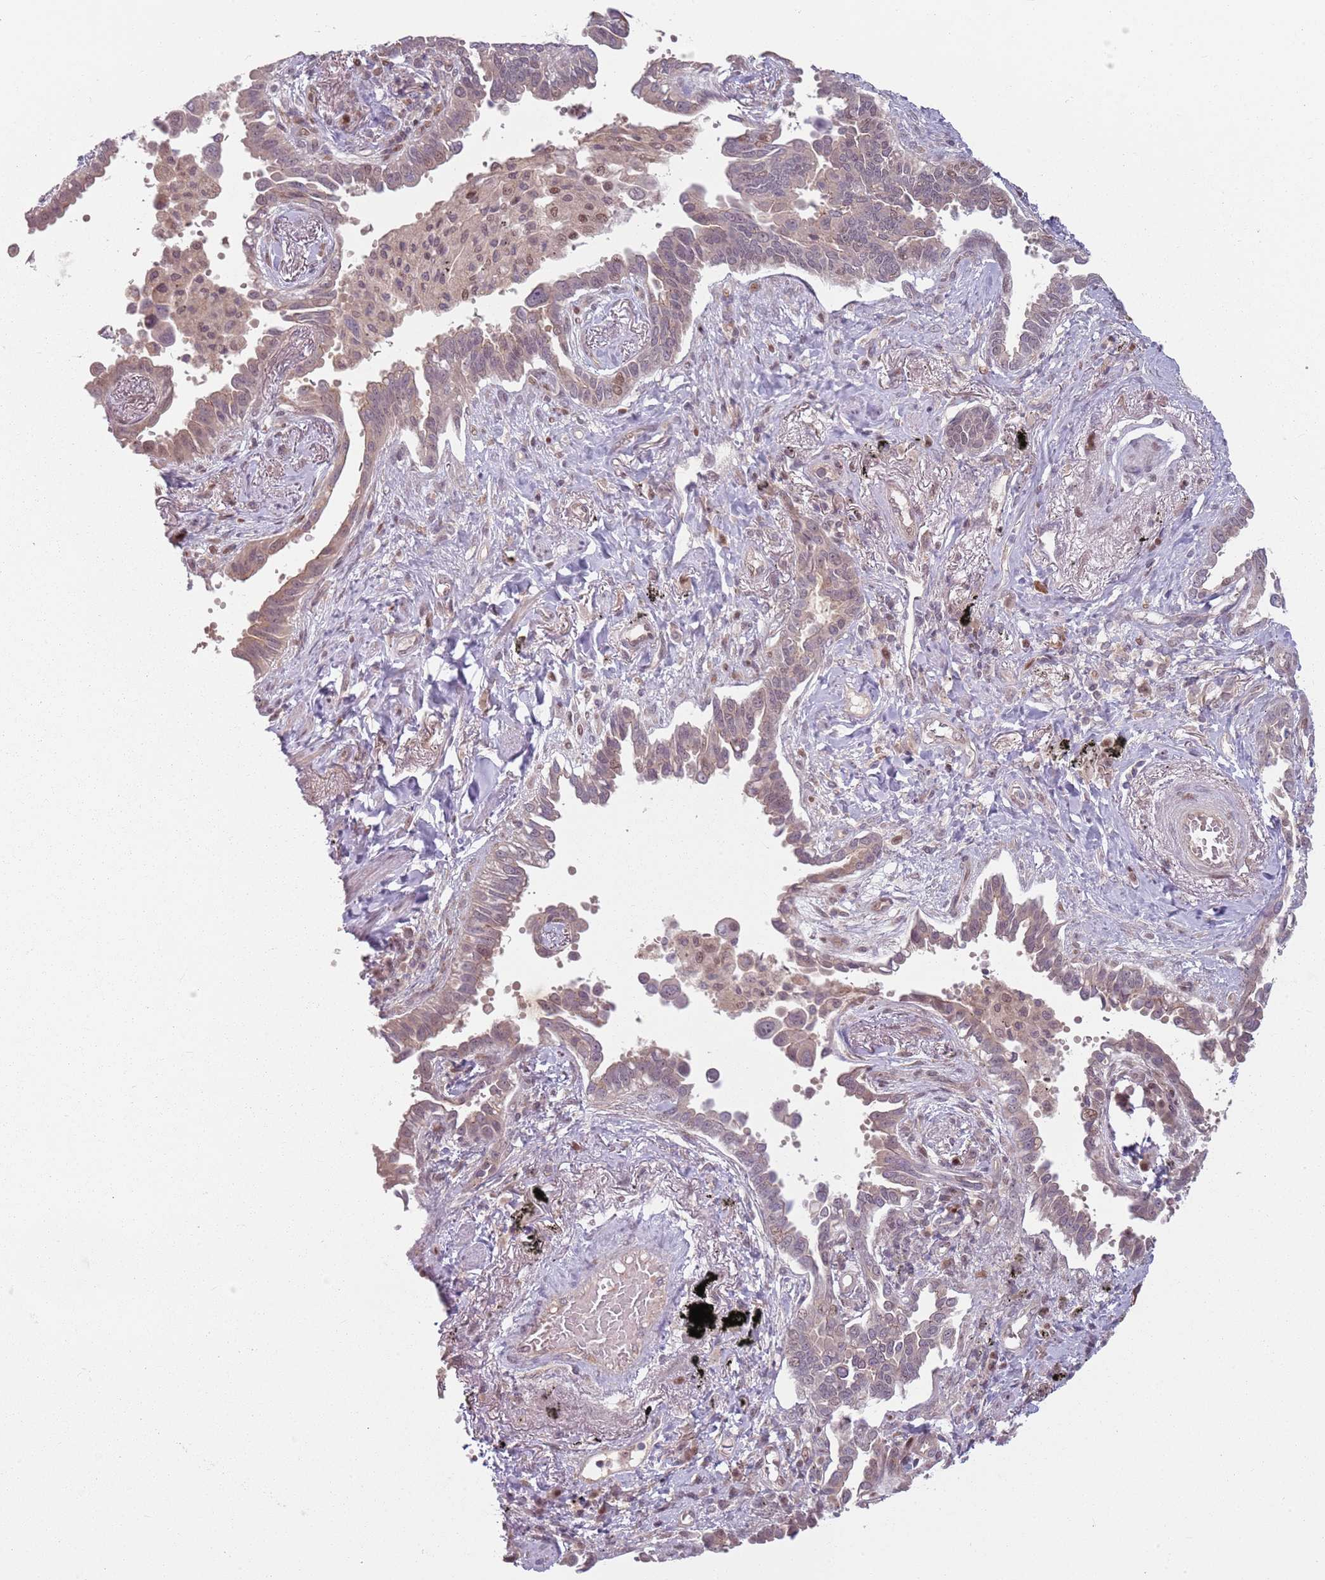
{"staining": {"intensity": "weak", "quantity": ">75%", "location": "cytoplasmic/membranous"}, "tissue": "lung cancer", "cell_type": "Tumor cells", "image_type": "cancer", "snomed": [{"axis": "morphology", "description": "Adenocarcinoma, NOS"}, {"axis": "topography", "description": "Lung"}], "caption": "Lung cancer stained with DAB IHC exhibits low levels of weak cytoplasmic/membranous staining in approximately >75% of tumor cells. (Brightfield microscopy of DAB IHC at high magnification).", "gene": "ADGRG1", "patient": {"sex": "male", "age": 67}}